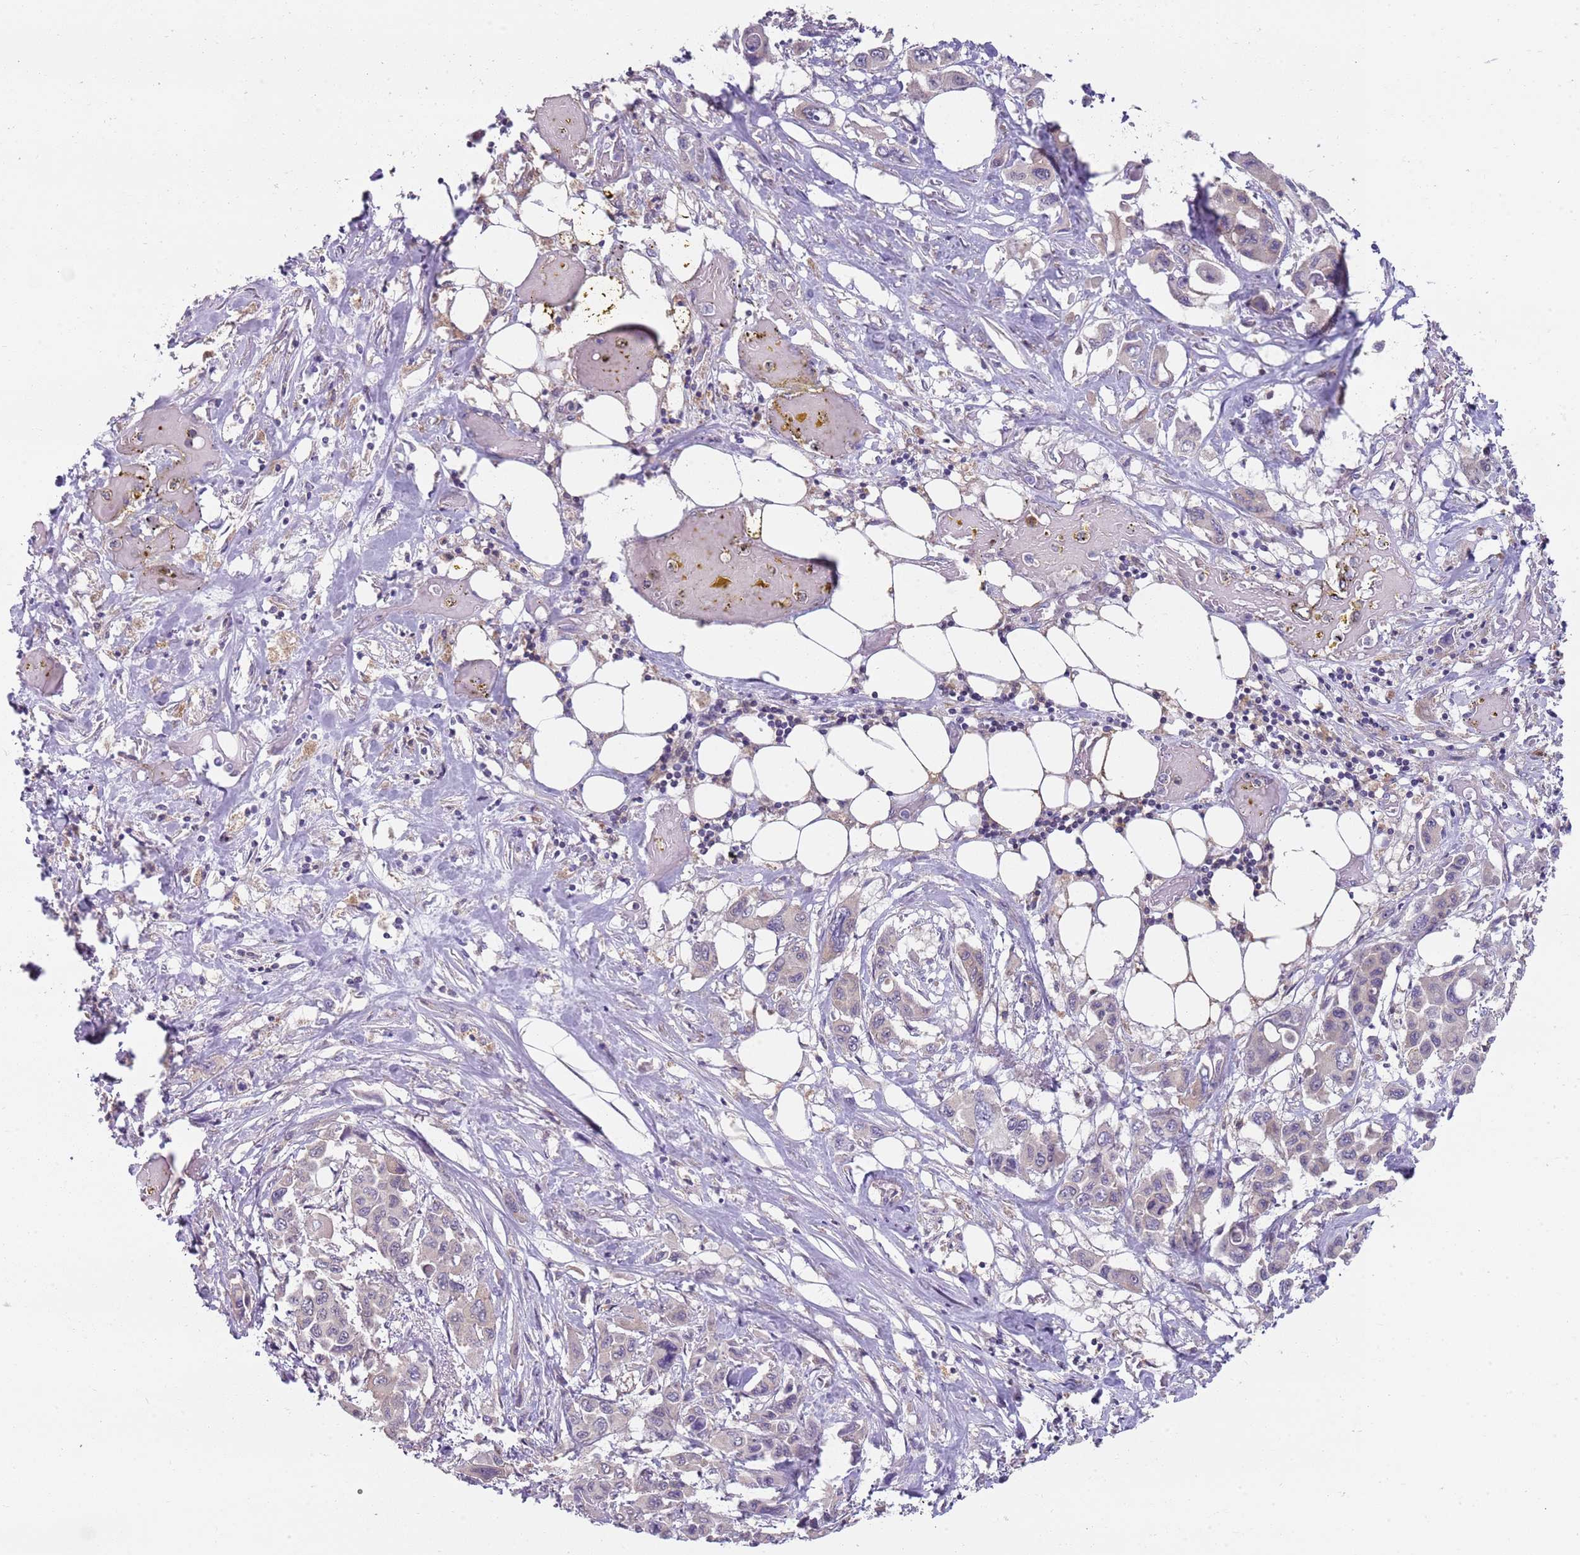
{"staining": {"intensity": "negative", "quantity": "none", "location": "none"}, "tissue": "pancreatic cancer", "cell_type": "Tumor cells", "image_type": "cancer", "snomed": [{"axis": "morphology", "description": "Adenocarcinoma, NOS"}, {"axis": "topography", "description": "Pancreas"}], "caption": "A micrograph of human pancreatic cancer (adenocarcinoma) is negative for staining in tumor cells.", "gene": "SMARCAL1", "patient": {"sex": "male", "age": 92}}